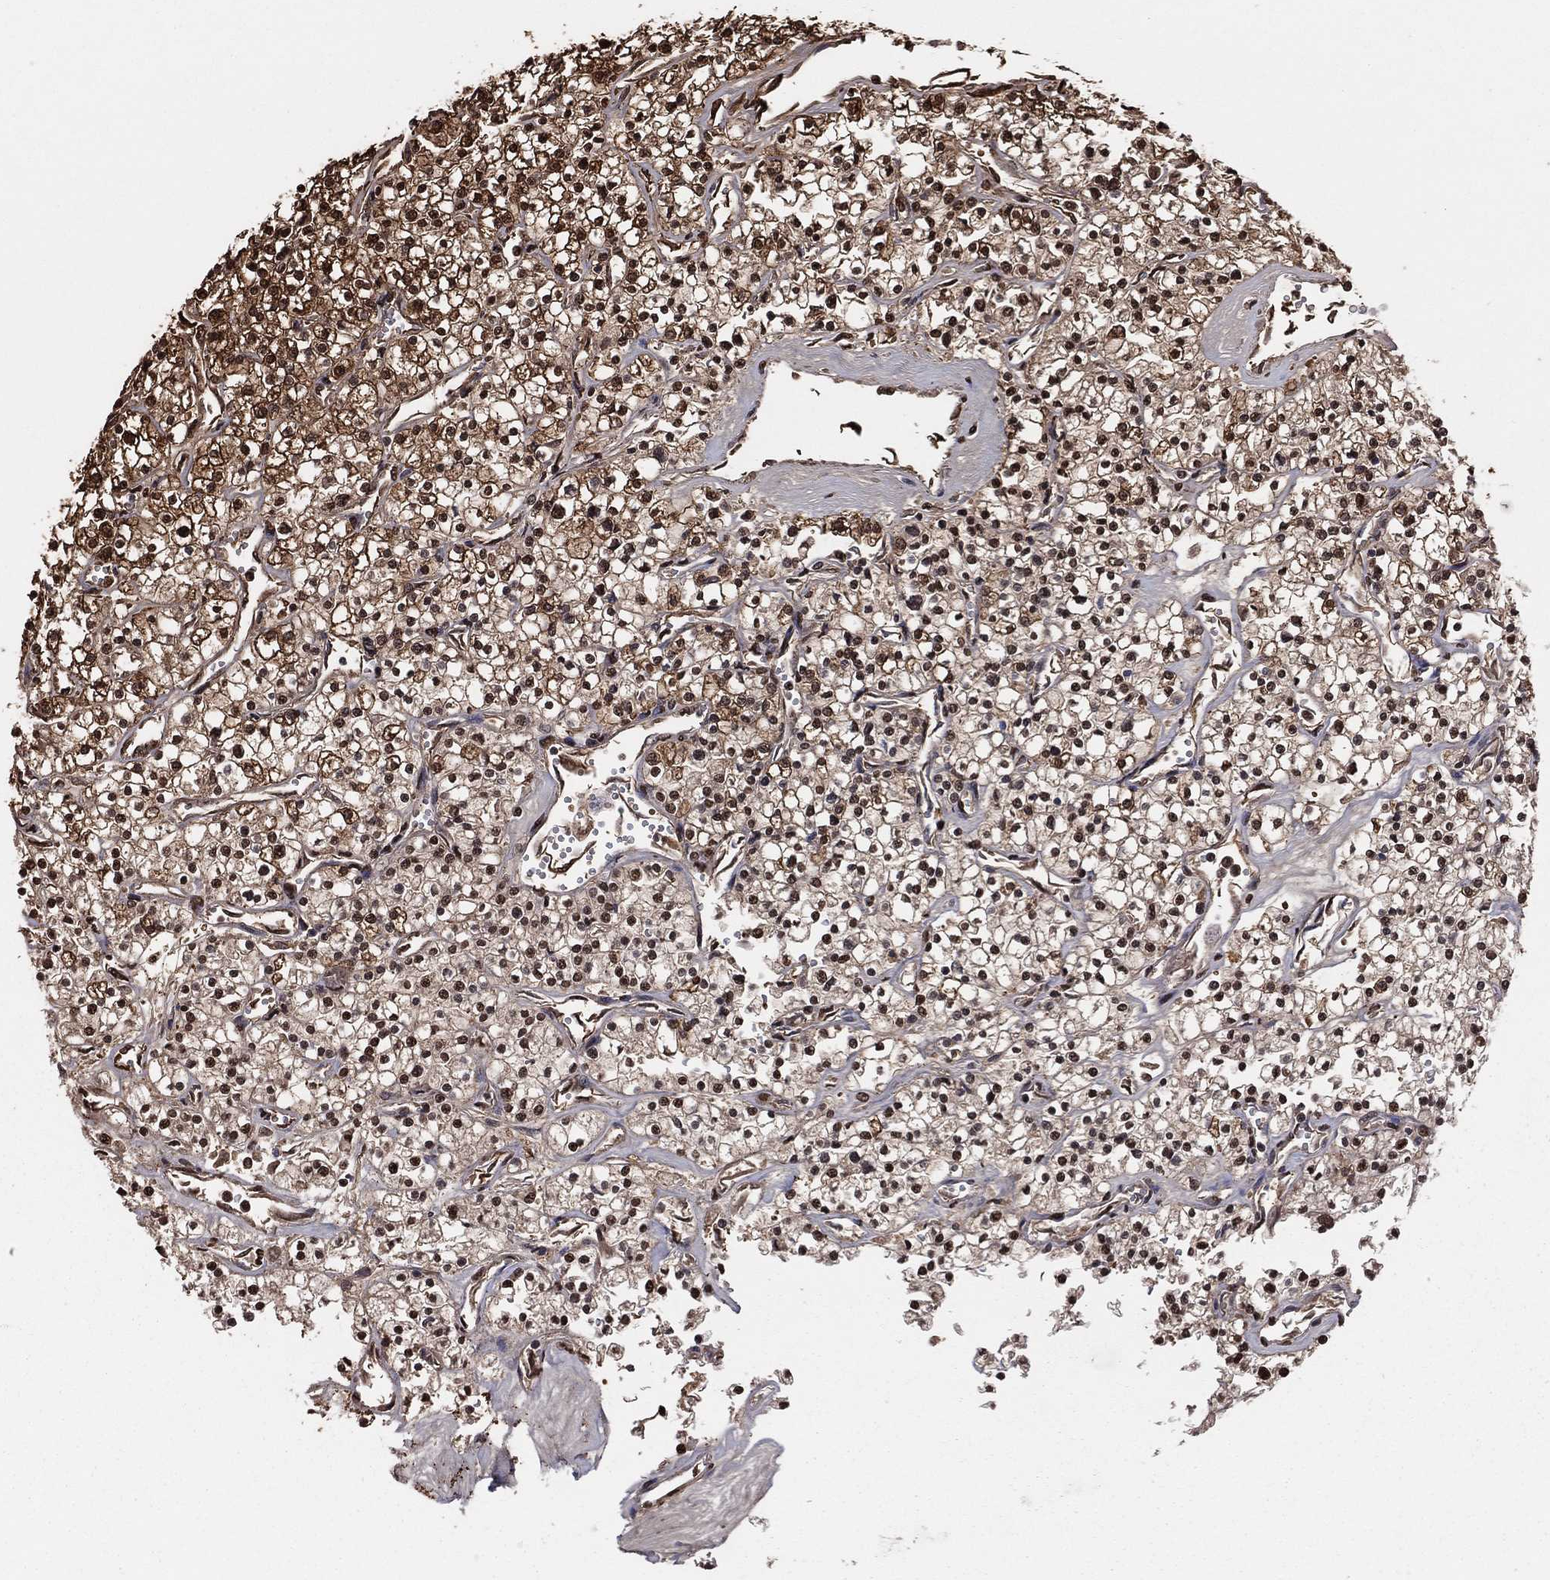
{"staining": {"intensity": "strong", "quantity": "25%-75%", "location": "cytoplasmic/membranous,nuclear"}, "tissue": "renal cancer", "cell_type": "Tumor cells", "image_type": "cancer", "snomed": [{"axis": "morphology", "description": "Adenocarcinoma, NOS"}, {"axis": "topography", "description": "Kidney"}], "caption": "Tumor cells show high levels of strong cytoplasmic/membranous and nuclear staining in approximately 25%-75% of cells in renal adenocarcinoma.", "gene": "GAPDH", "patient": {"sex": "male", "age": 80}}